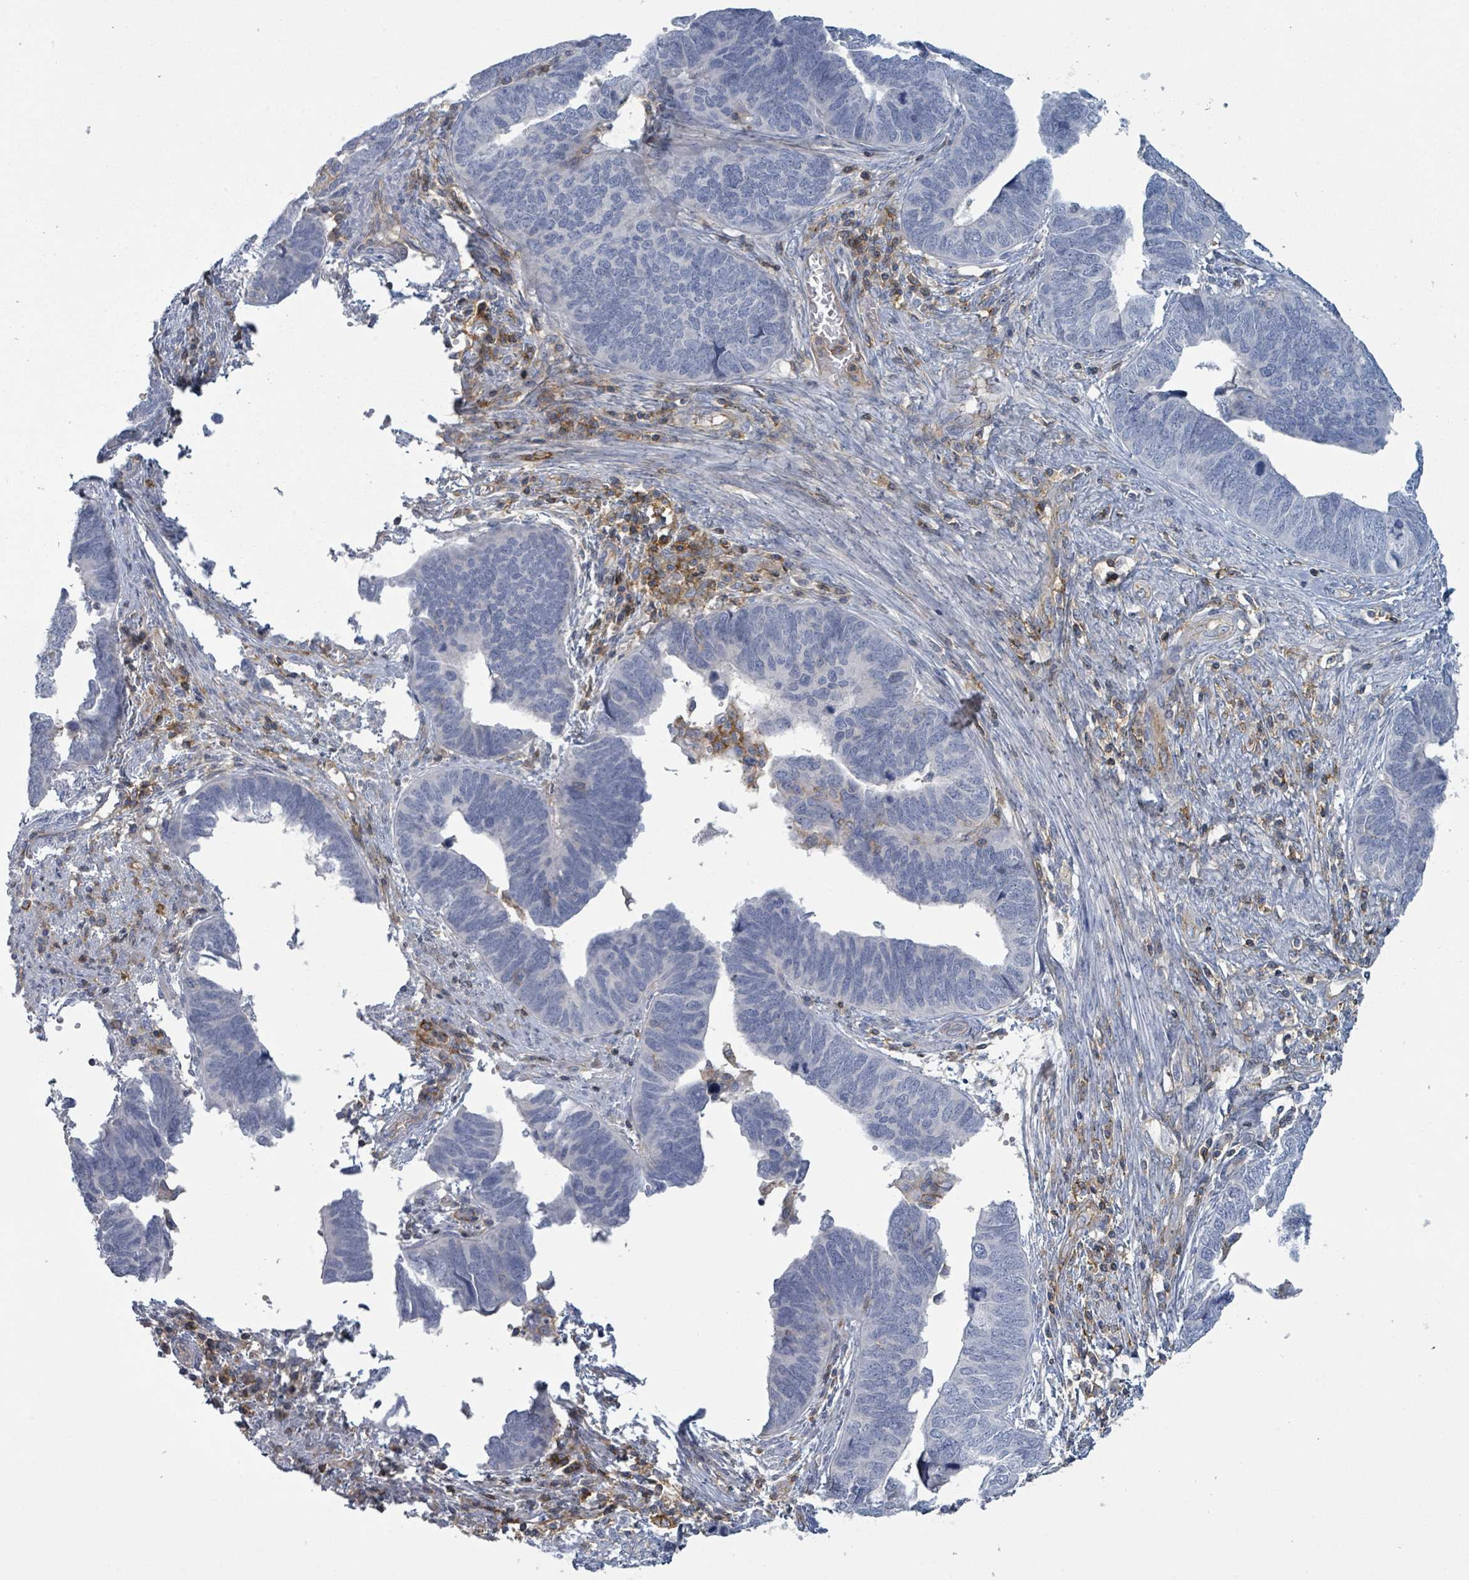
{"staining": {"intensity": "negative", "quantity": "none", "location": "none"}, "tissue": "endometrial cancer", "cell_type": "Tumor cells", "image_type": "cancer", "snomed": [{"axis": "morphology", "description": "Adenocarcinoma, NOS"}, {"axis": "topography", "description": "Endometrium"}], "caption": "This is an immunohistochemistry image of human endometrial adenocarcinoma. There is no staining in tumor cells.", "gene": "TNFRSF14", "patient": {"sex": "female", "age": 79}}